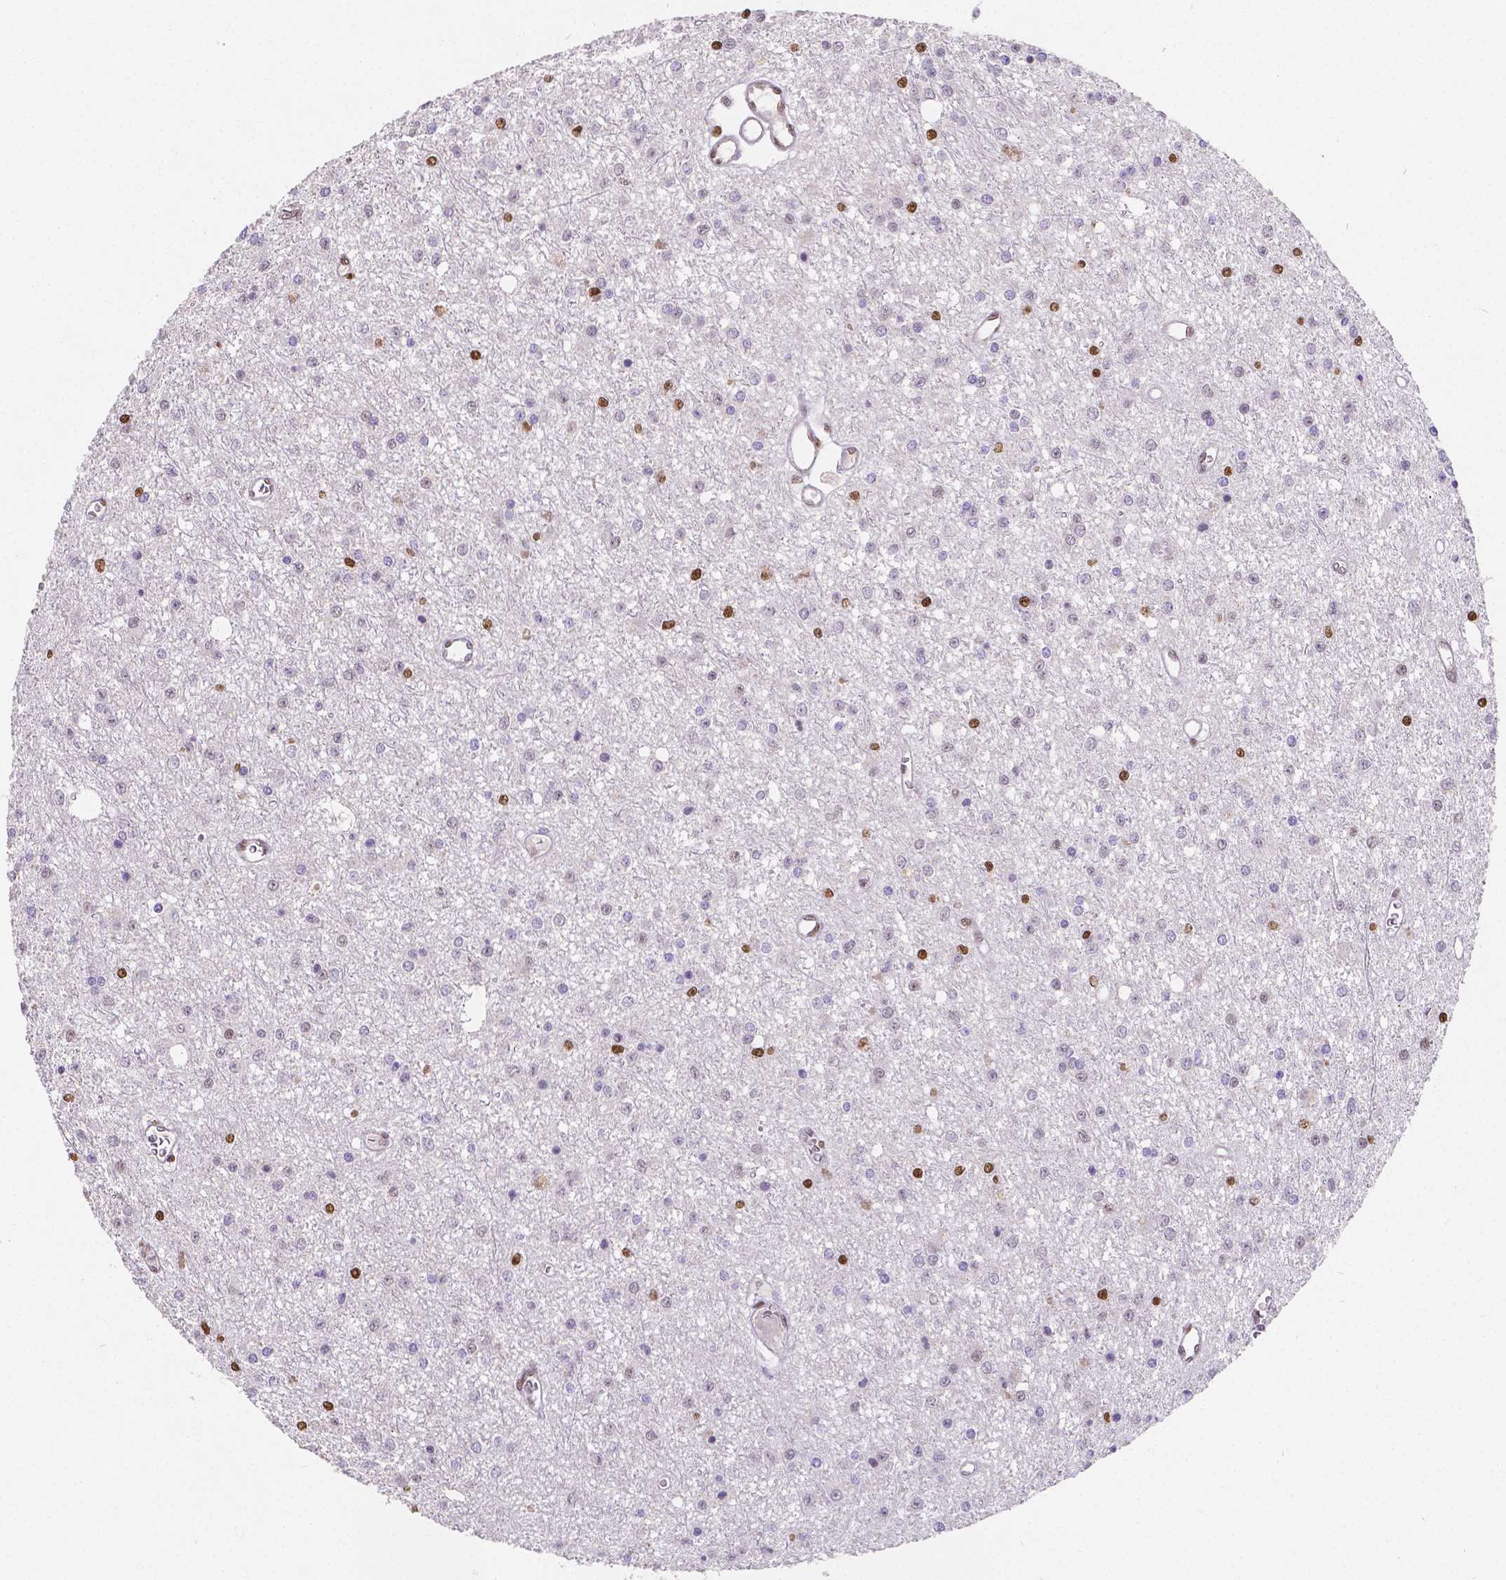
{"staining": {"intensity": "moderate", "quantity": "<25%", "location": "nuclear"}, "tissue": "glioma", "cell_type": "Tumor cells", "image_type": "cancer", "snomed": [{"axis": "morphology", "description": "Glioma, malignant, Low grade"}, {"axis": "topography", "description": "Brain"}], "caption": "Malignant glioma (low-grade) stained for a protein demonstrates moderate nuclear positivity in tumor cells. The staining was performed using DAB (3,3'-diaminobenzidine), with brown indicating positive protein expression. Nuclei are stained blue with hematoxylin.", "gene": "MEF2C", "patient": {"sex": "female", "age": 45}}